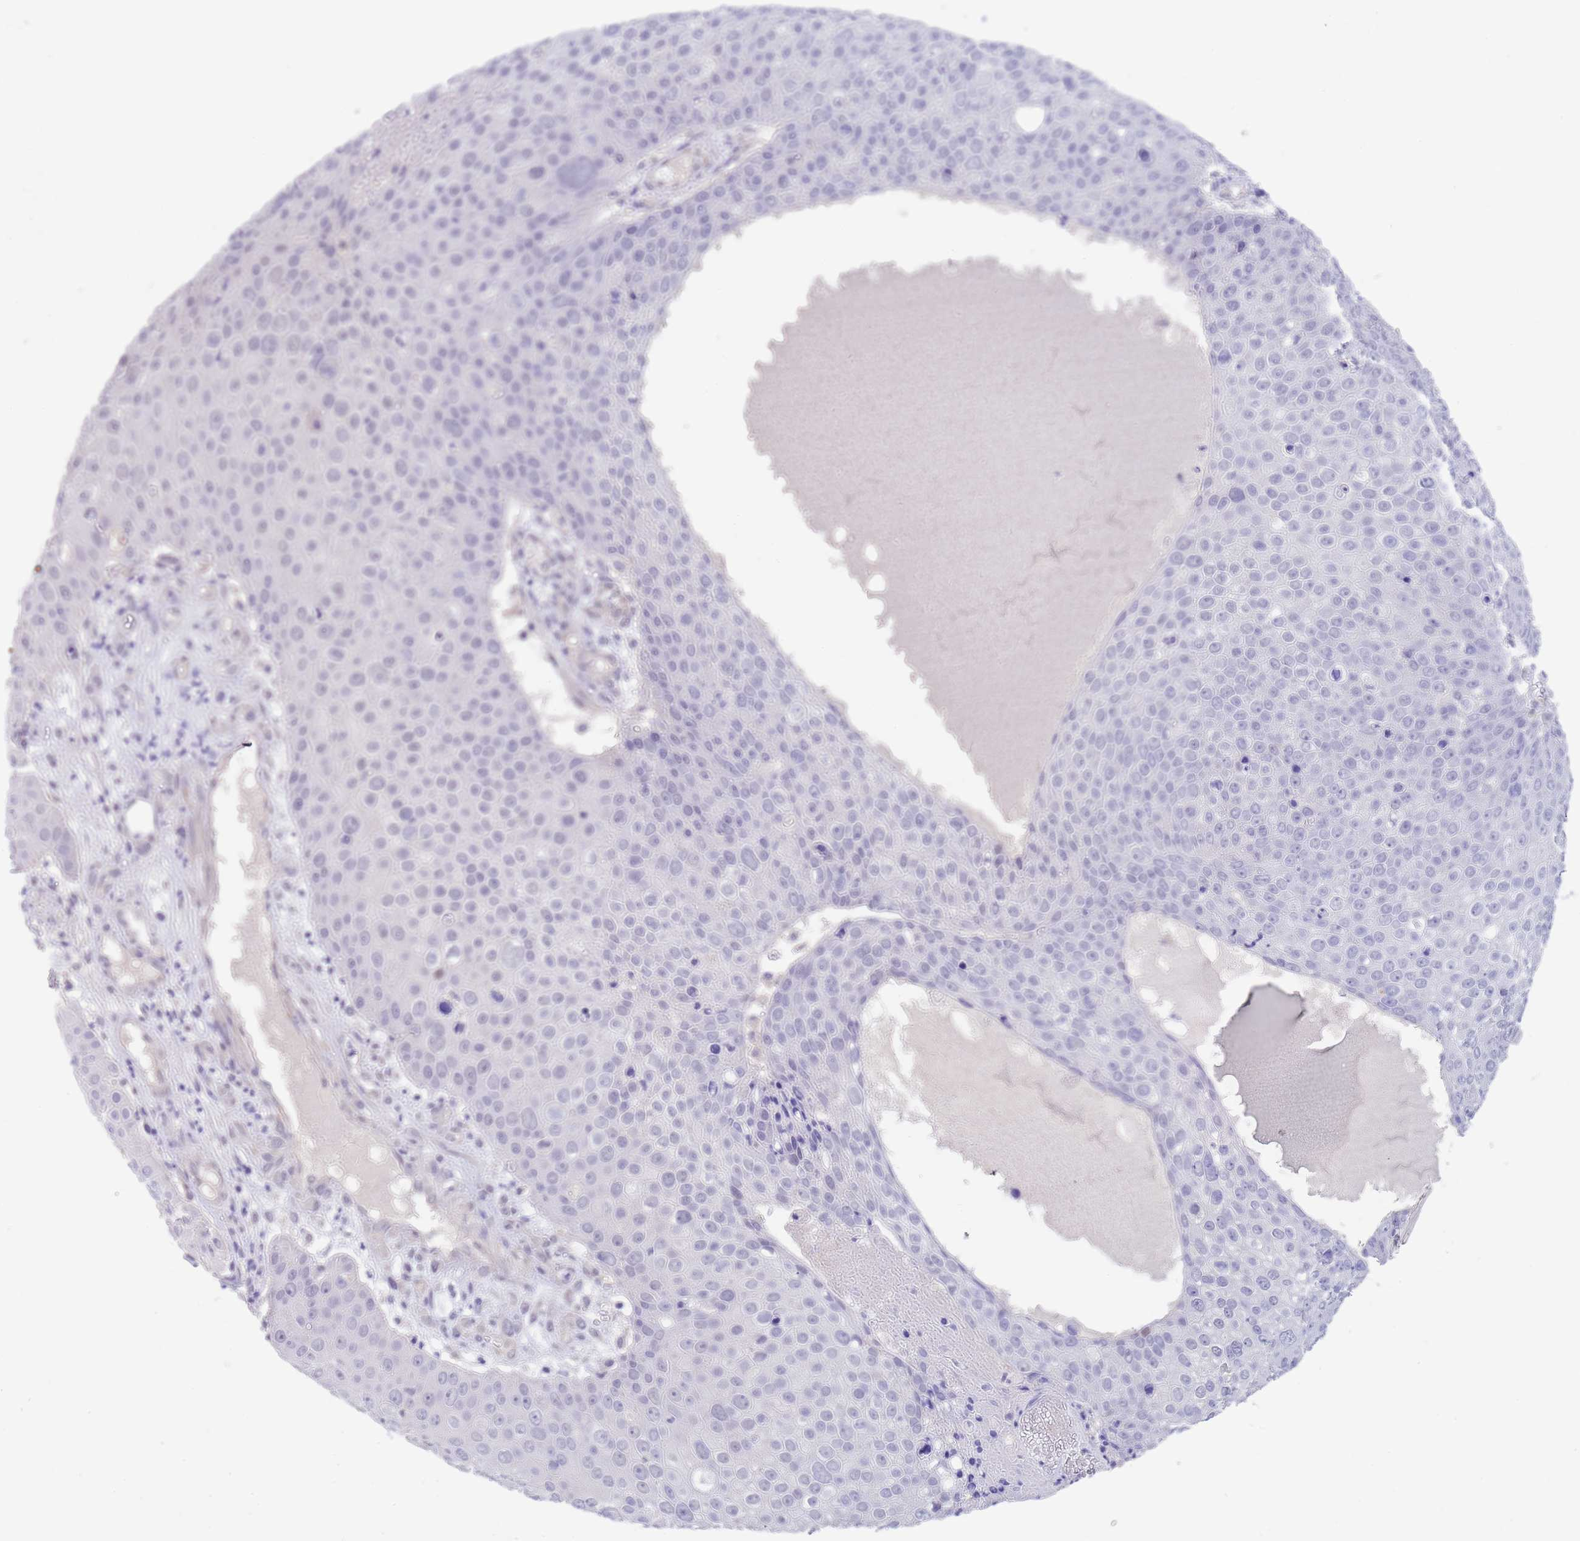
{"staining": {"intensity": "negative", "quantity": "none", "location": "none"}, "tissue": "skin cancer", "cell_type": "Tumor cells", "image_type": "cancer", "snomed": [{"axis": "morphology", "description": "Squamous cell carcinoma, NOS"}, {"axis": "topography", "description": "Skin"}], "caption": "The micrograph displays no staining of tumor cells in skin cancer (squamous cell carcinoma).", "gene": "RNF169", "patient": {"sex": "male", "age": 71}}